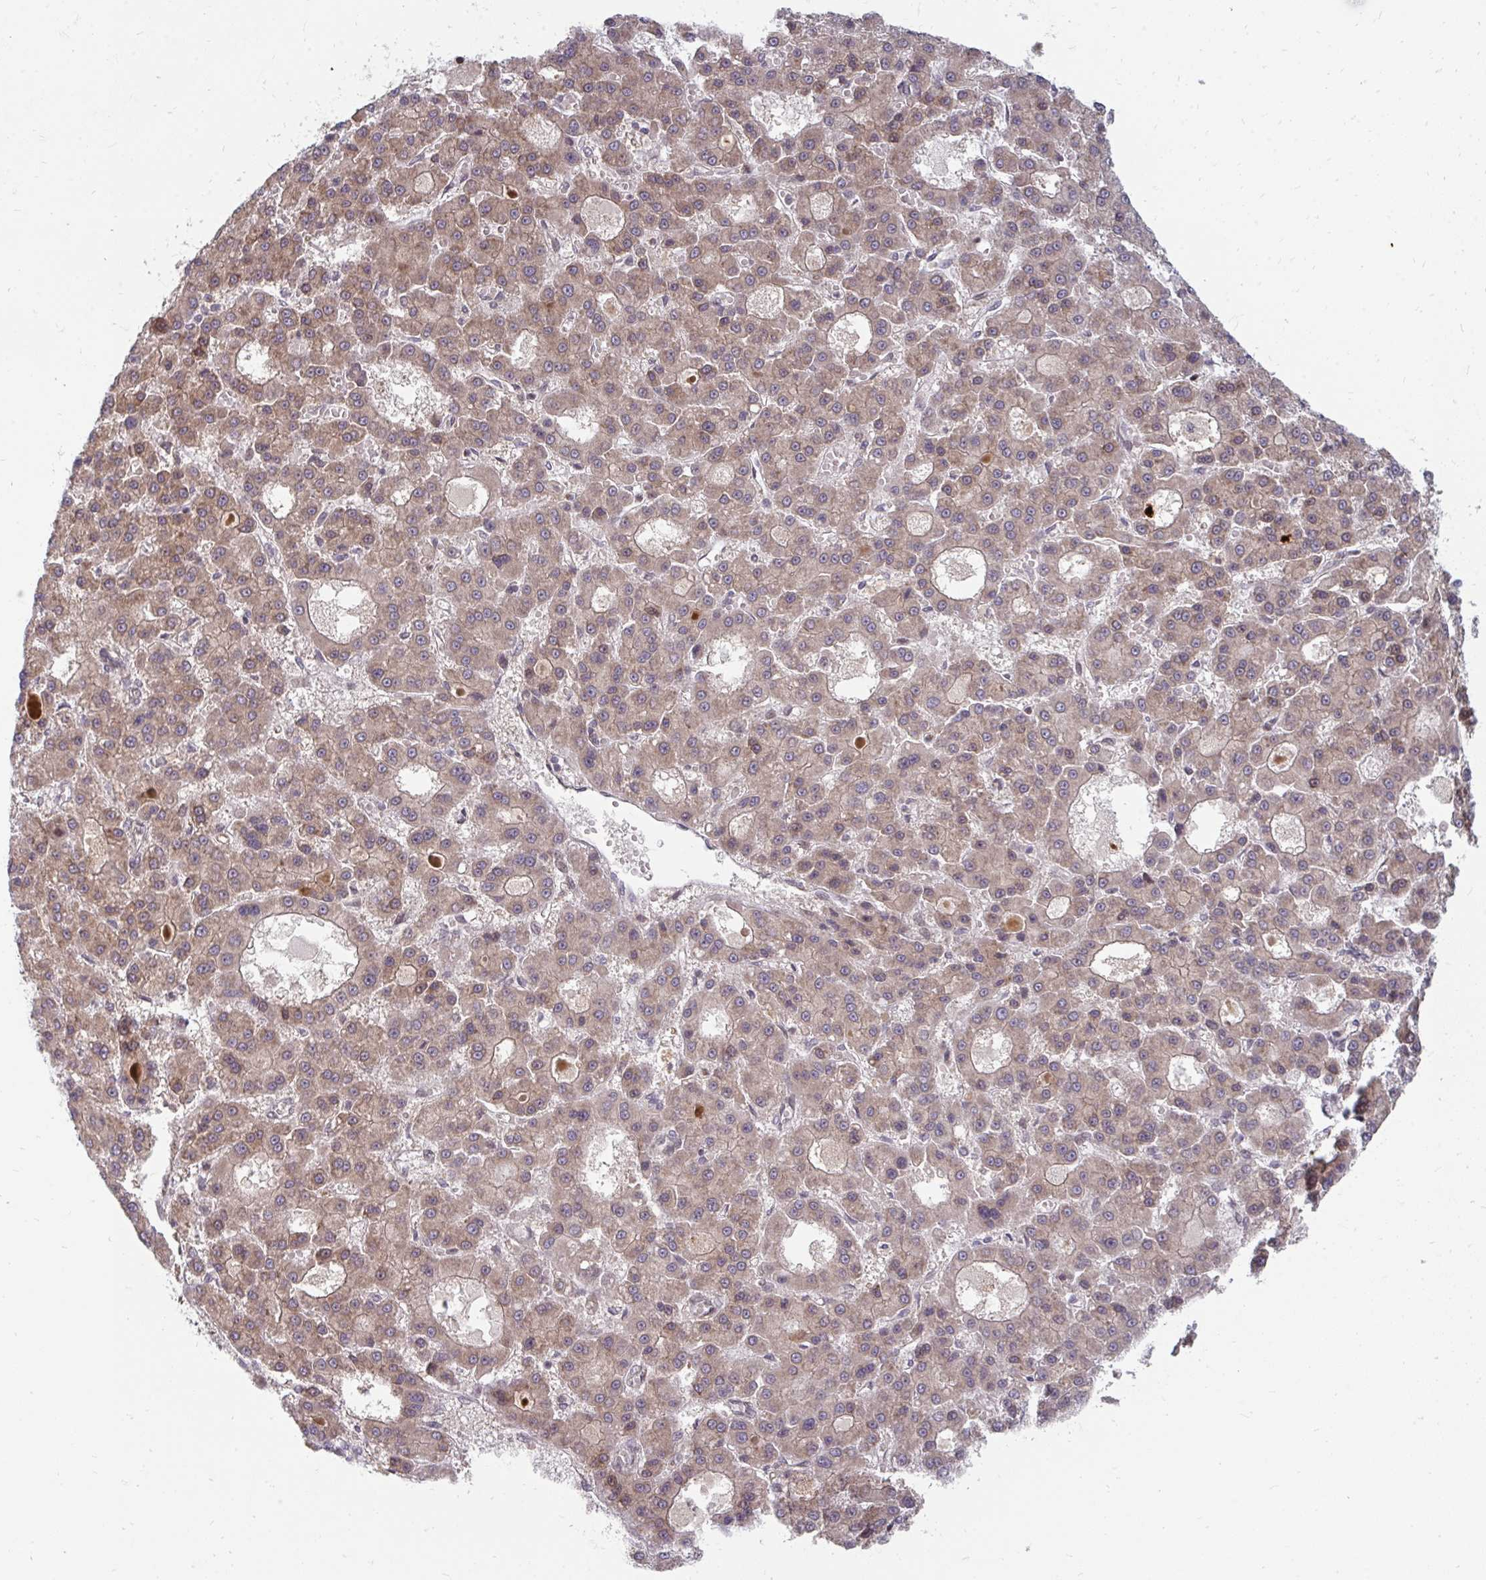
{"staining": {"intensity": "weak", "quantity": ">75%", "location": "cytoplasmic/membranous"}, "tissue": "liver cancer", "cell_type": "Tumor cells", "image_type": "cancer", "snomed": [{"axis": "morphology", "description": "Carcinoma, Hepatocellular, NOS"}, {"axis": "topography", "description": "Liver"}], "caption": "This micrograph displays immunohistochemistry (IHC) staining of human hepatocellular carcinoma (liver), with low weak cytoplasmic/membranous staining in about >75% of tumor cells.", "gene": "ZNF285", "patient": {"sex": "male", "age": 70}}